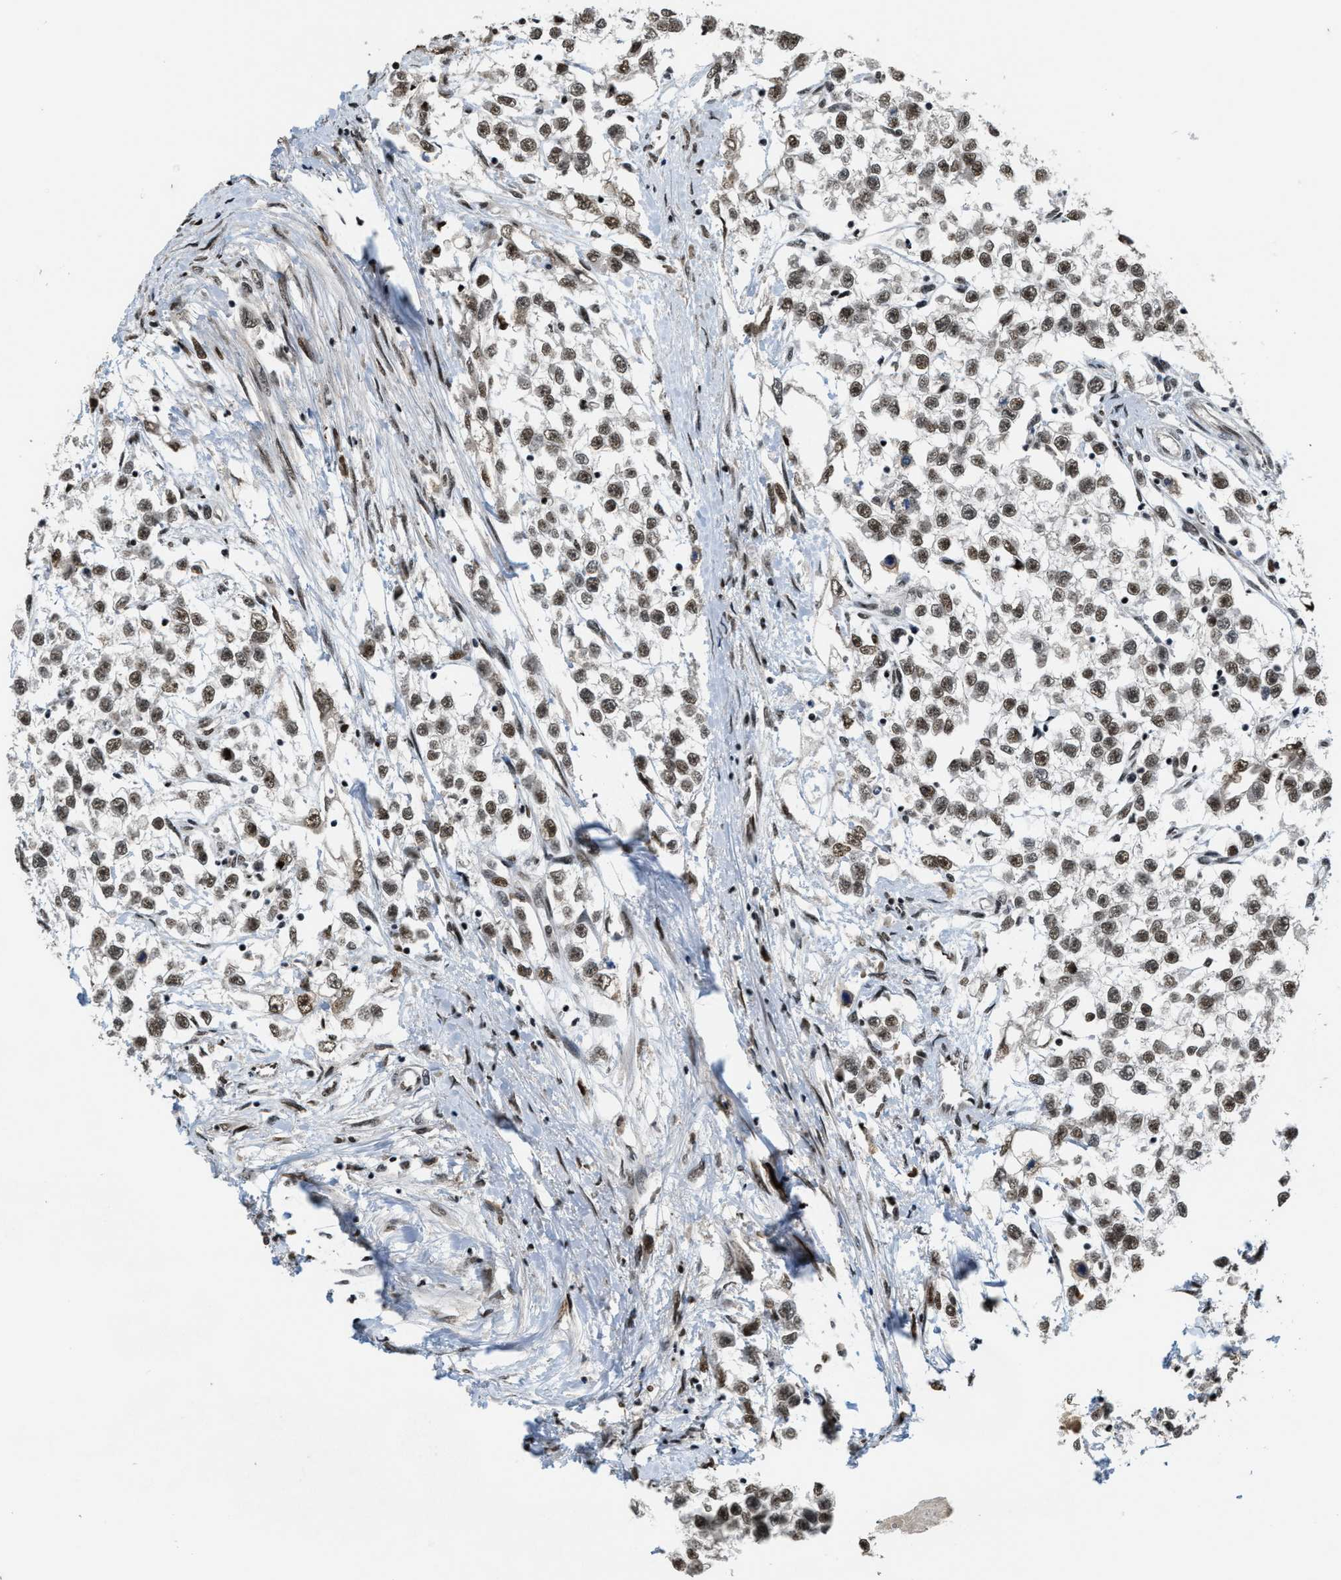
{"staining": {"intensity": "moderate", "quantity": ">75%", "location": "nuclear"}, "tissue": "testis cancer", "cell_type": "Tumor cells", "image_type": "cancer", "snomed": [{"axis": "morphology", "description": "Seminoma, NOS"}, {"axis": "morphology", "description": "Carcinoma, Embryonal, NOS"}, {"axis": "topography", "description": "Testis"}], "caption": "Immunohistochemical staining of human testis cancer (embryonal carcinoma) shows medium levels of moderate nuclear protein staining in about >75% of tumor cells.", "gene": "SERTAD2", "patient": {"sex": "male", "age": 51}}